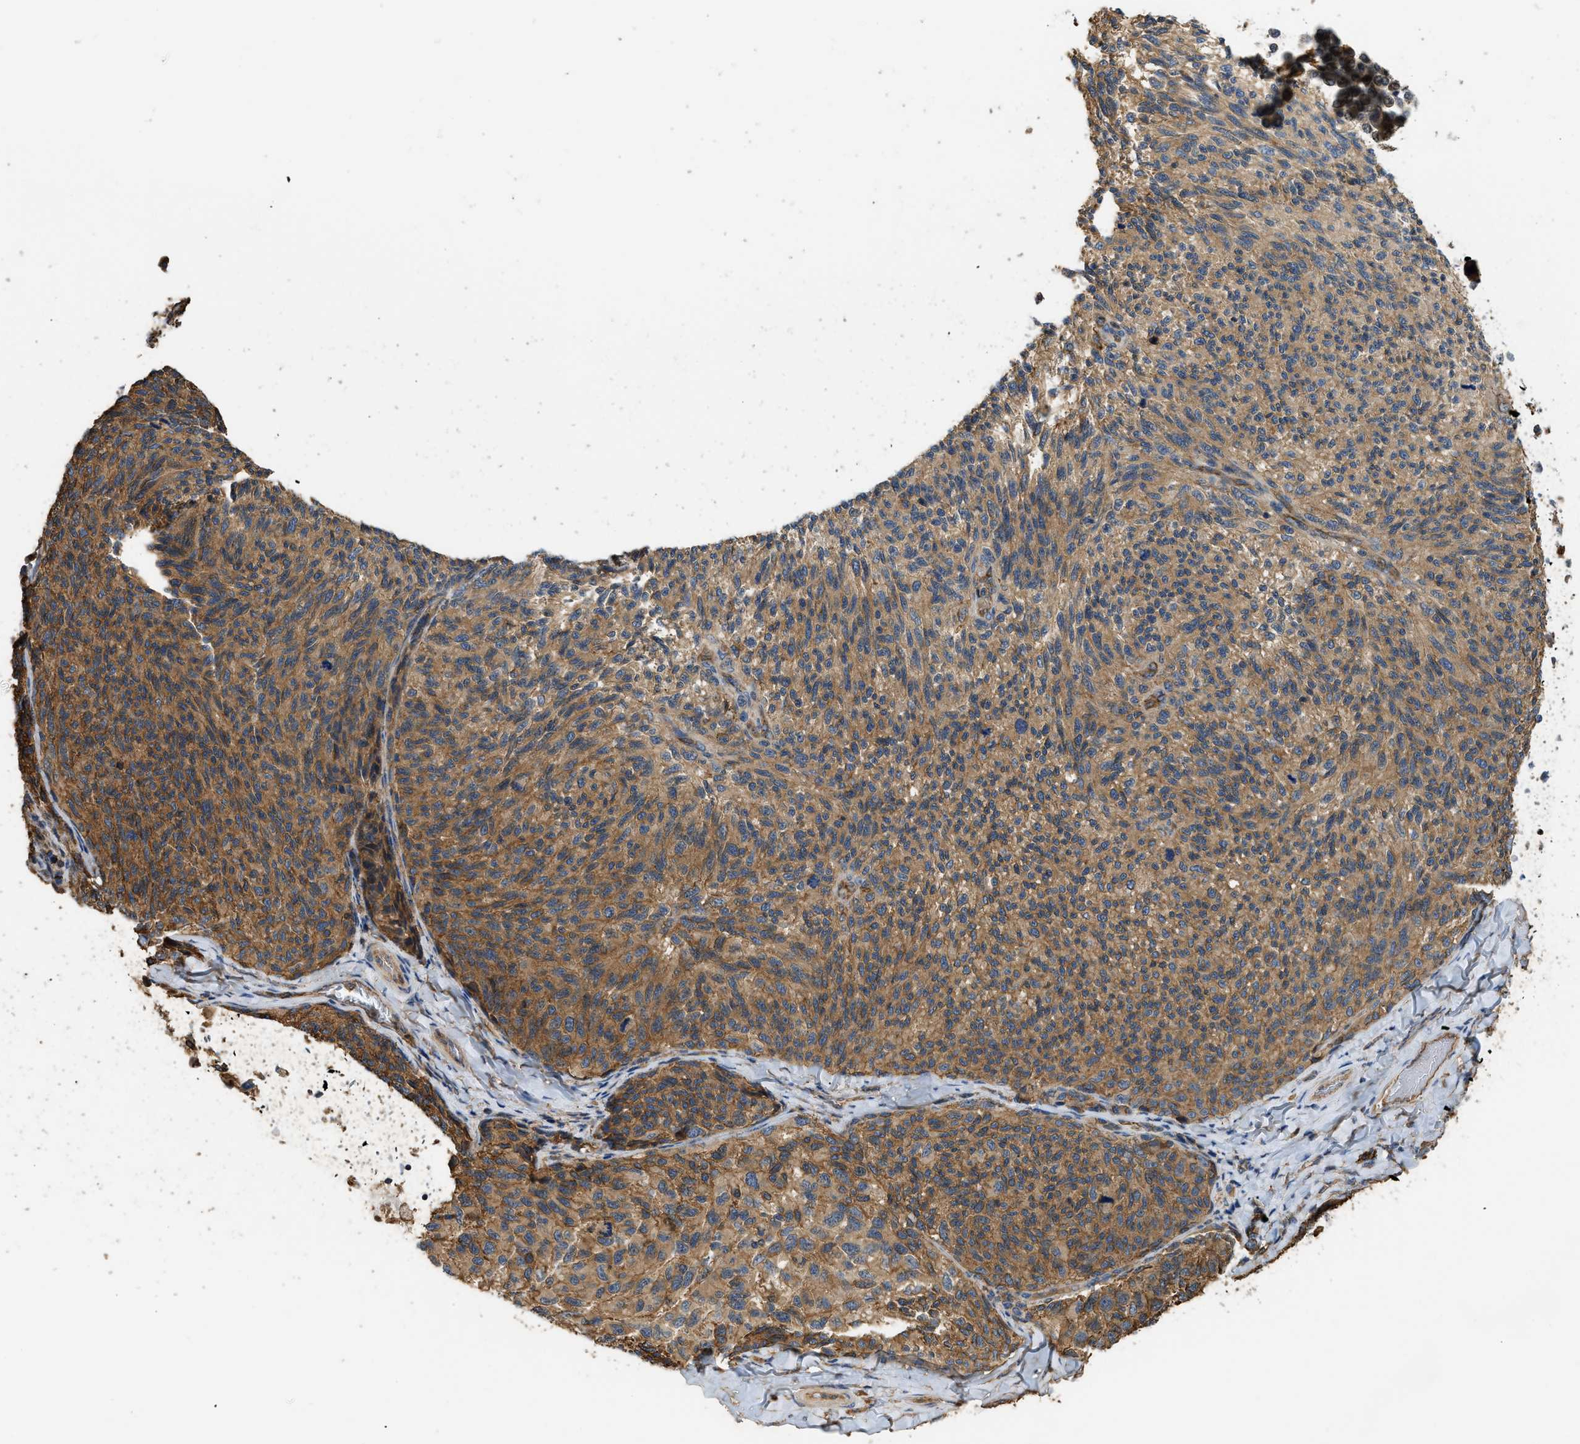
{"staining": {"intensity": "moderate", "quantity": ">75%", "location": "cytoplasmic/membranous"}, "tissue": "melanoma", "cell_type": "Tumor cells", "image_type": "cancer", "snomed": [{"axis": "morphology", "description": "Malignant melanoma, NOS"}, {"axis": "topography", "description": "Skin"}], "caption": "This micrograph reveals melanoma stained with immunohistochemistry to label a protein in brown. The cytoplasmic/membranous of tumor cells show moderate positivity for the protein. Nuclei are counter-stained blue.", "gene": "DDHD2", "patient": {"sex": "female", "age": 73}}